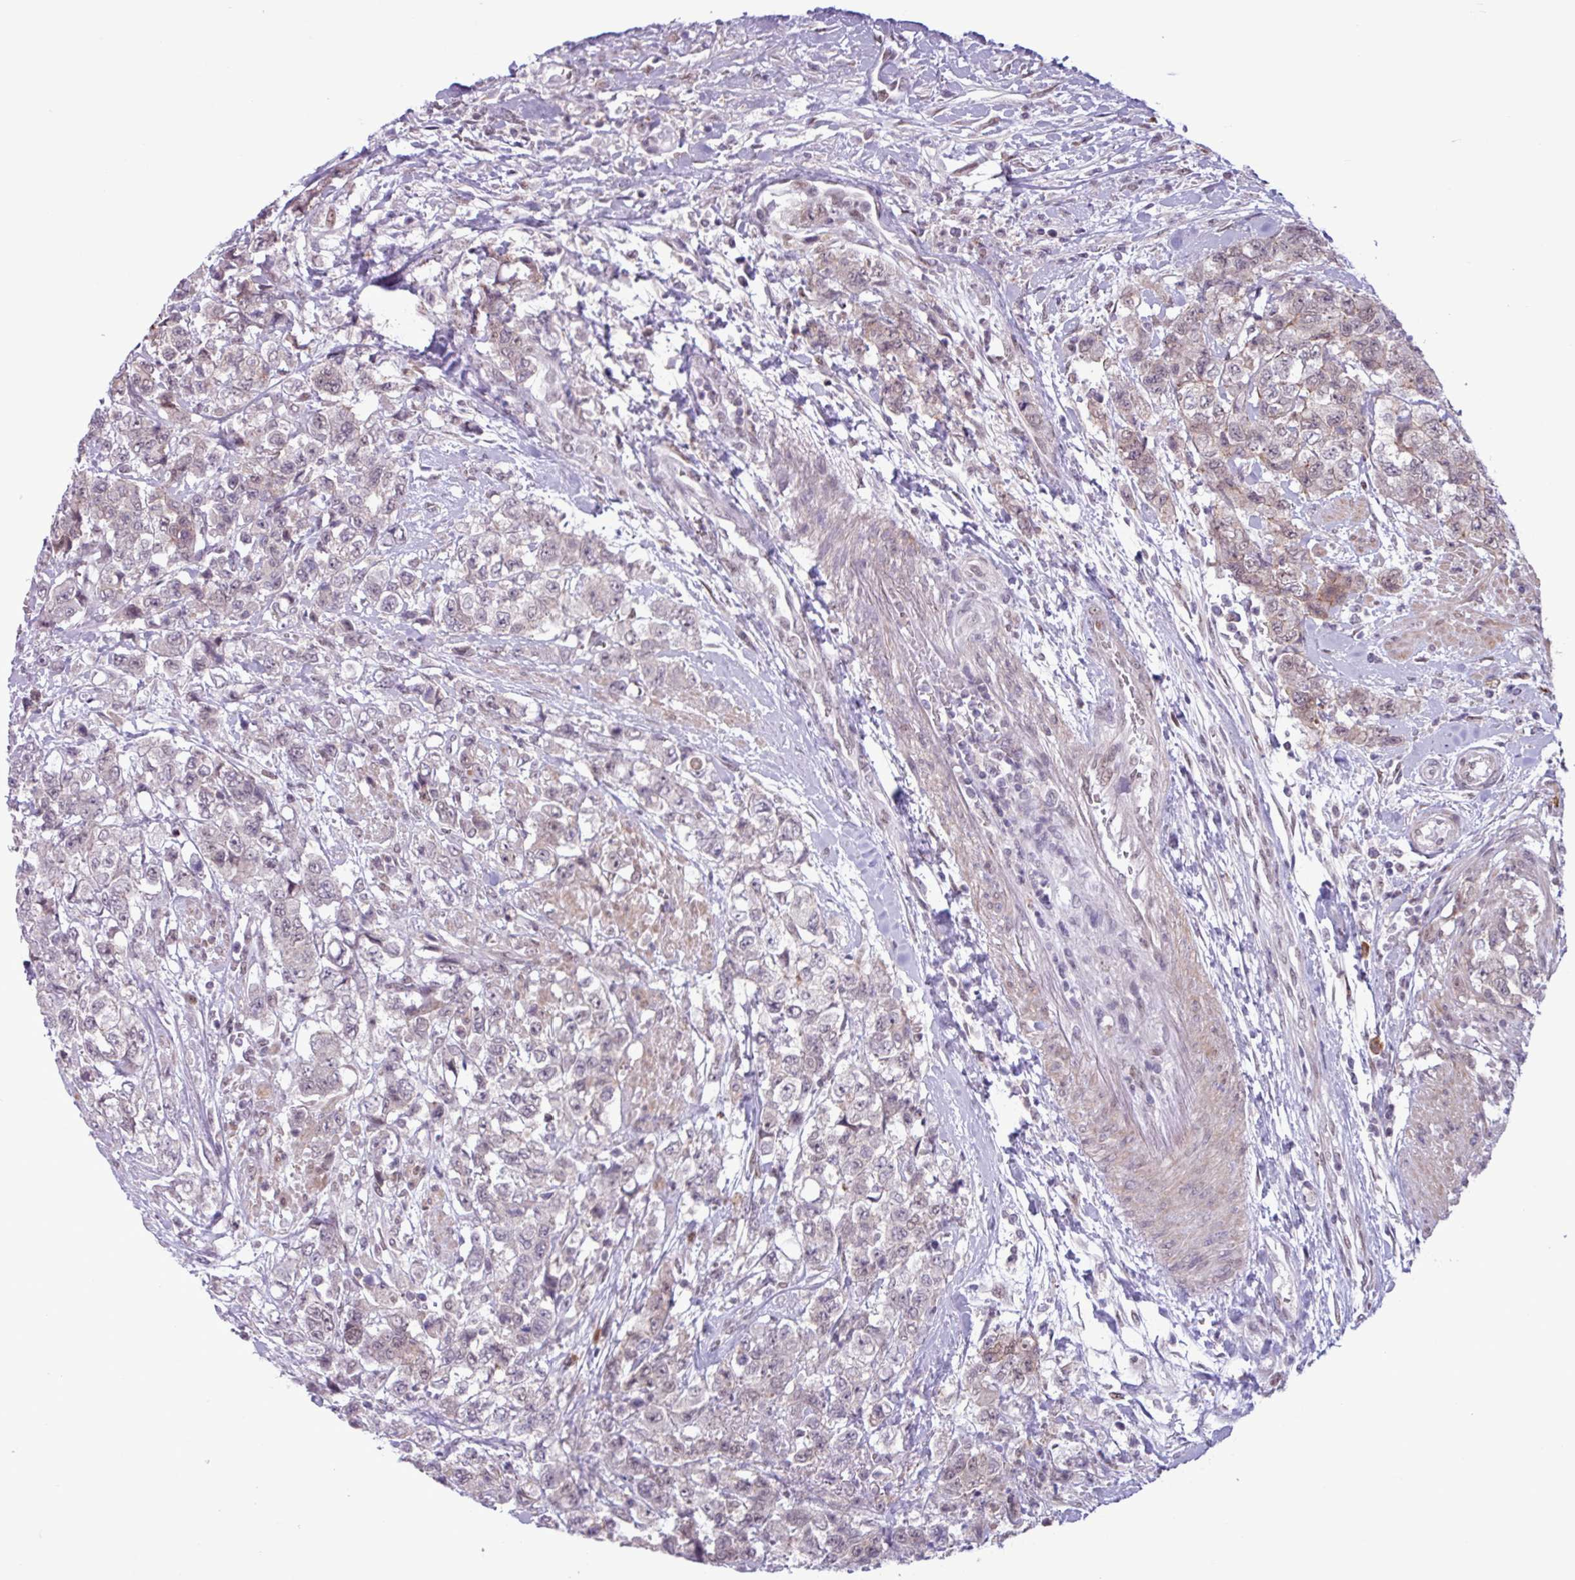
{"staining": {"intensity": "weak", "quantity": ">75%", "location": "nuclear"}, "tissue": "urothelial cancer", "cell_type": "Tumor cells", "image_type": "cancer", "snomed": [{"axis": "morphology", "description": "Urothelial carcinoma, High grade"}, {"axis": "topography", "description": "Urinary bladder"}], "caption": "Brown immunohistochemical staining in human high-grade urothelial carcinoma demonstrates weak nuclear expression in approximately >75% of tumor cells.", "gene": "NOTCH2", "patient": {"sex": "female", "age": 78}}